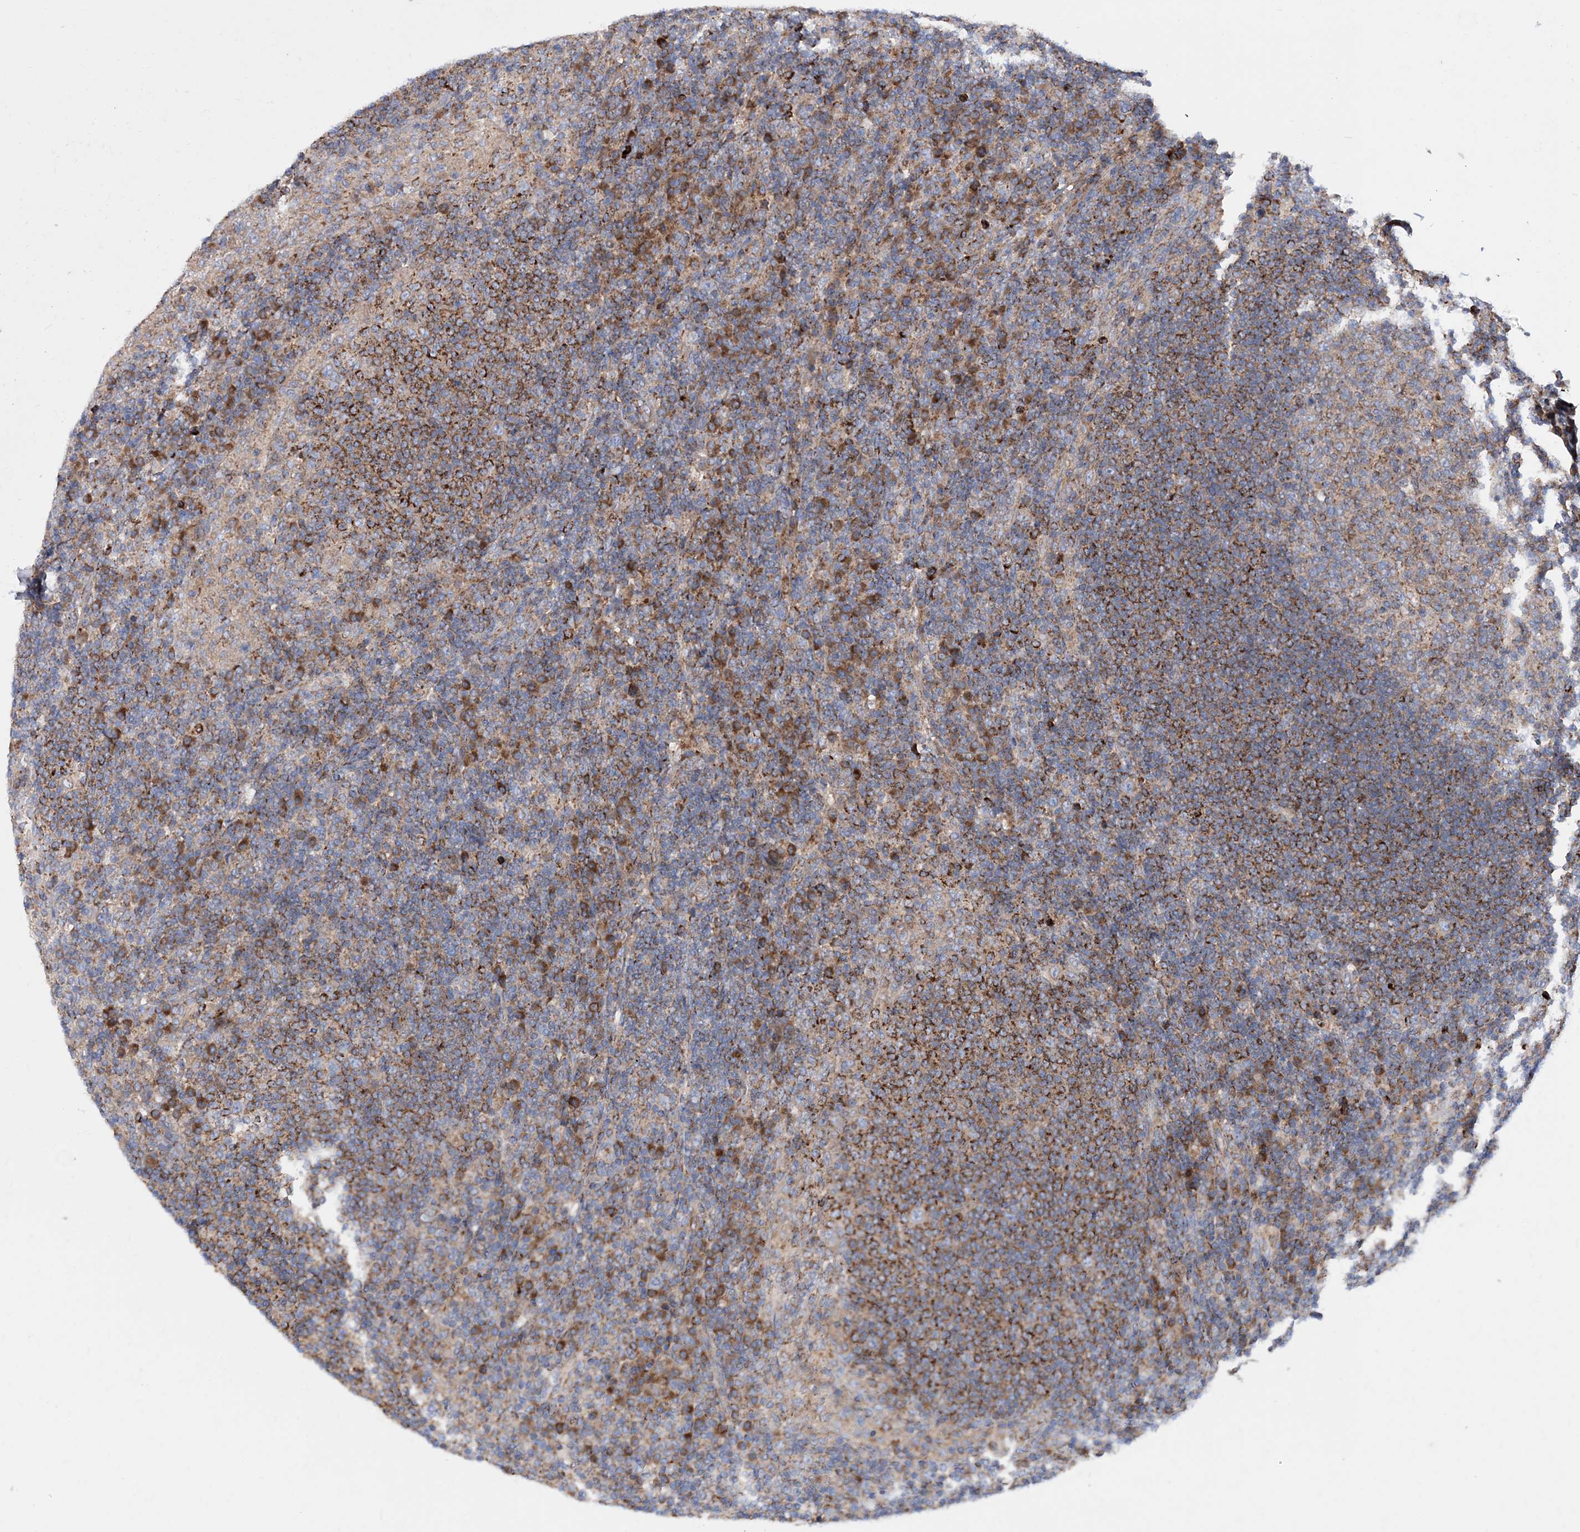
{"staining": {"intensity": "moderate", "quantity": "<25%", "location": "cytoplasmic/membranous"}, "tissue": "lymph node", "cell_type": "Germinal center cells", "image_type": "normal", "snomed": [{"axis": "morphology", "description": "Normal tissue, NOS"}, {"axis": "topography", "description": "Lymph node"}], "caption": "Protein staining of benign lymph node displays moderate cytoplasmic/membranous expression in approximately <25% of germinal center cells.", "gene": "NGLY1", "patient": {"sex": "female", "age": 53}}